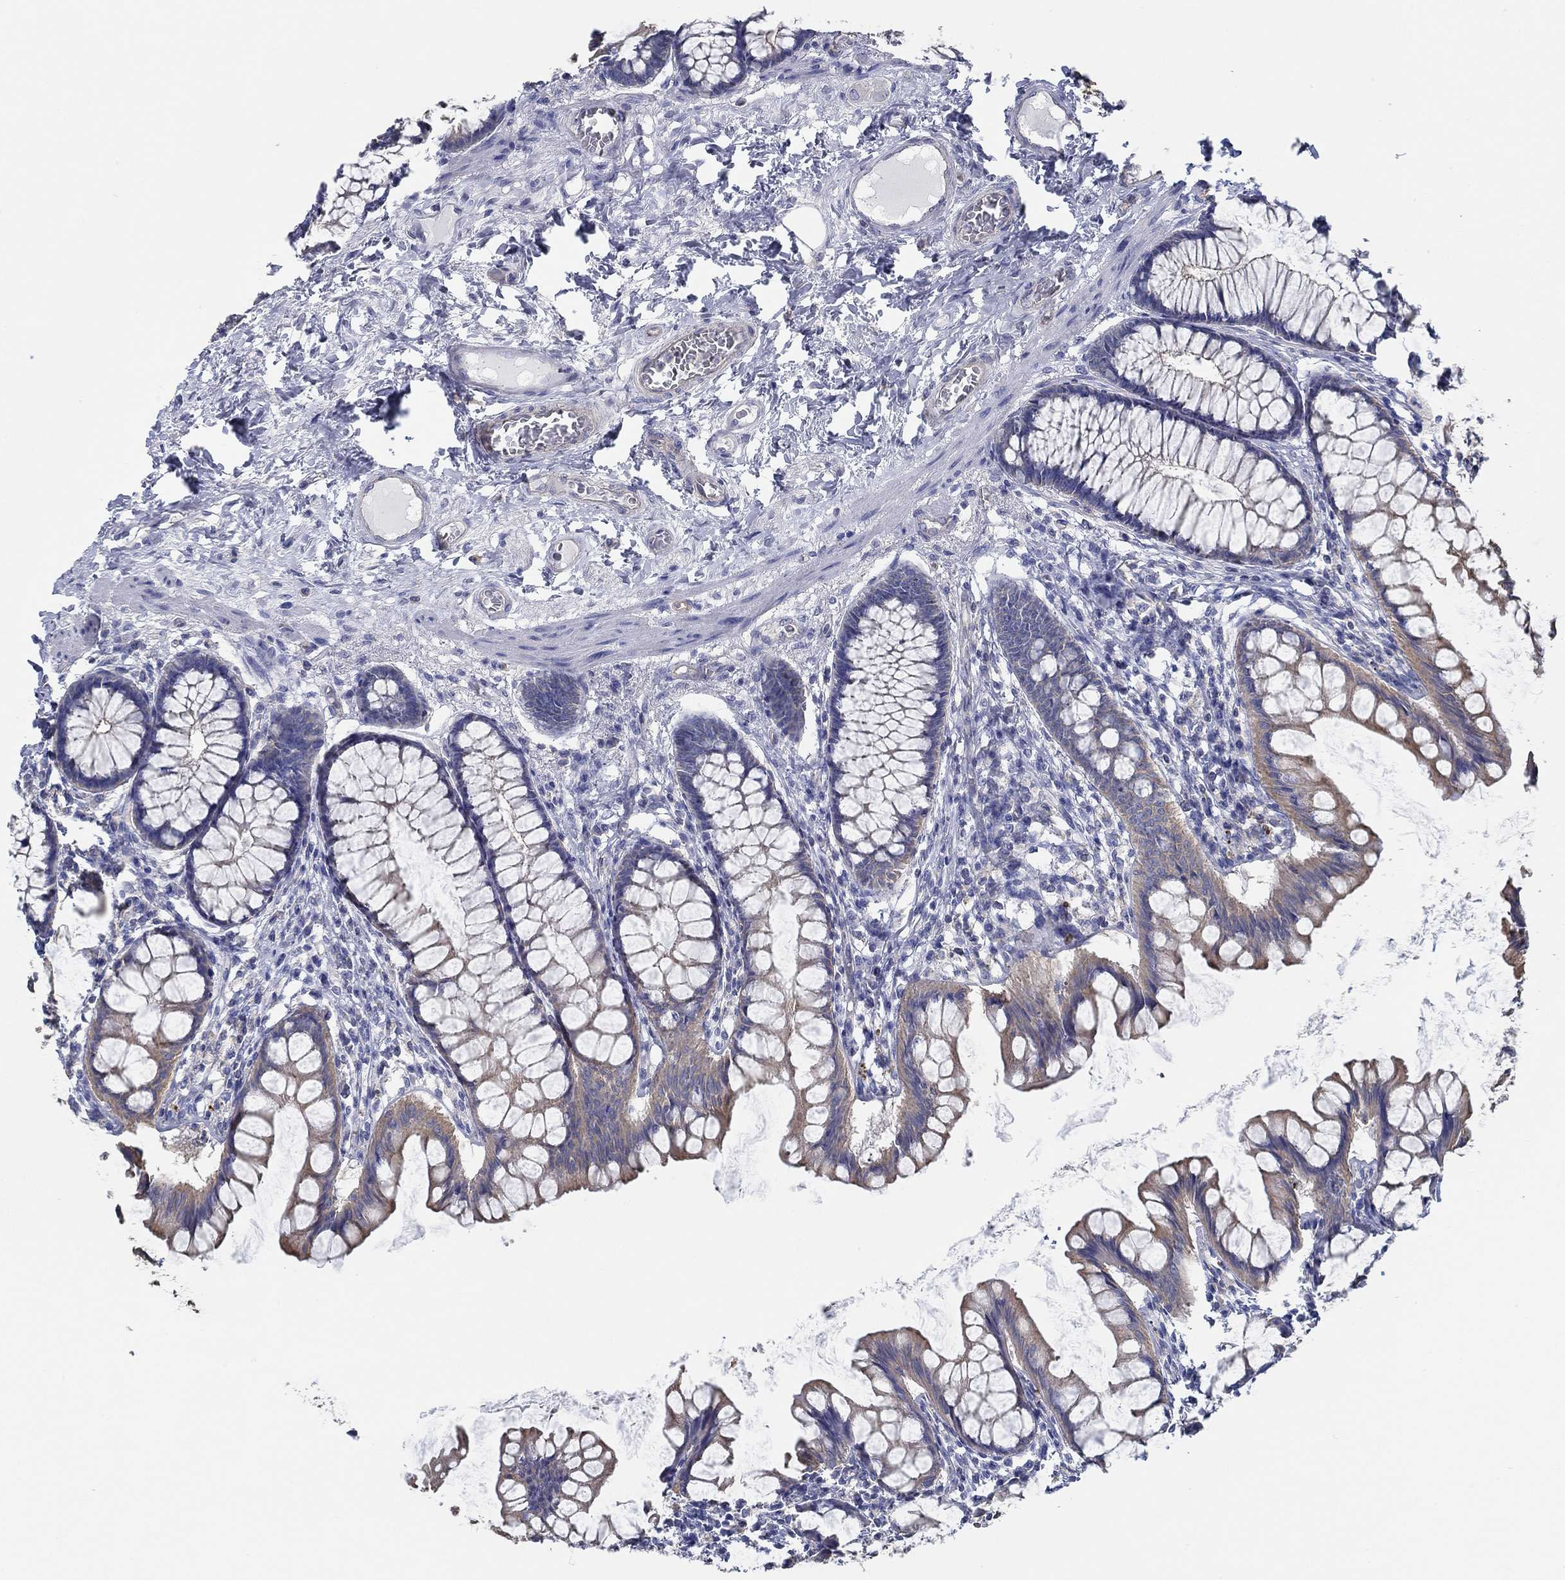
{"staining": {"intensity": "negative", "quantity": "none", "location": "none"}, "tissue": "colon", "cell_type": "Endothelial cells", "image_type": "normal", "snomed": [{"axis": "morphology", "description": "Normal tissue, NOS"}, {"axis": "topography", "description": "Colon"}], "caption": "The immunohistochemistry (IHC) image has no significant staining in endothelial cells of colon.", "gene": "BBOF1", "patient": {"sex": "female", "age": 65}}